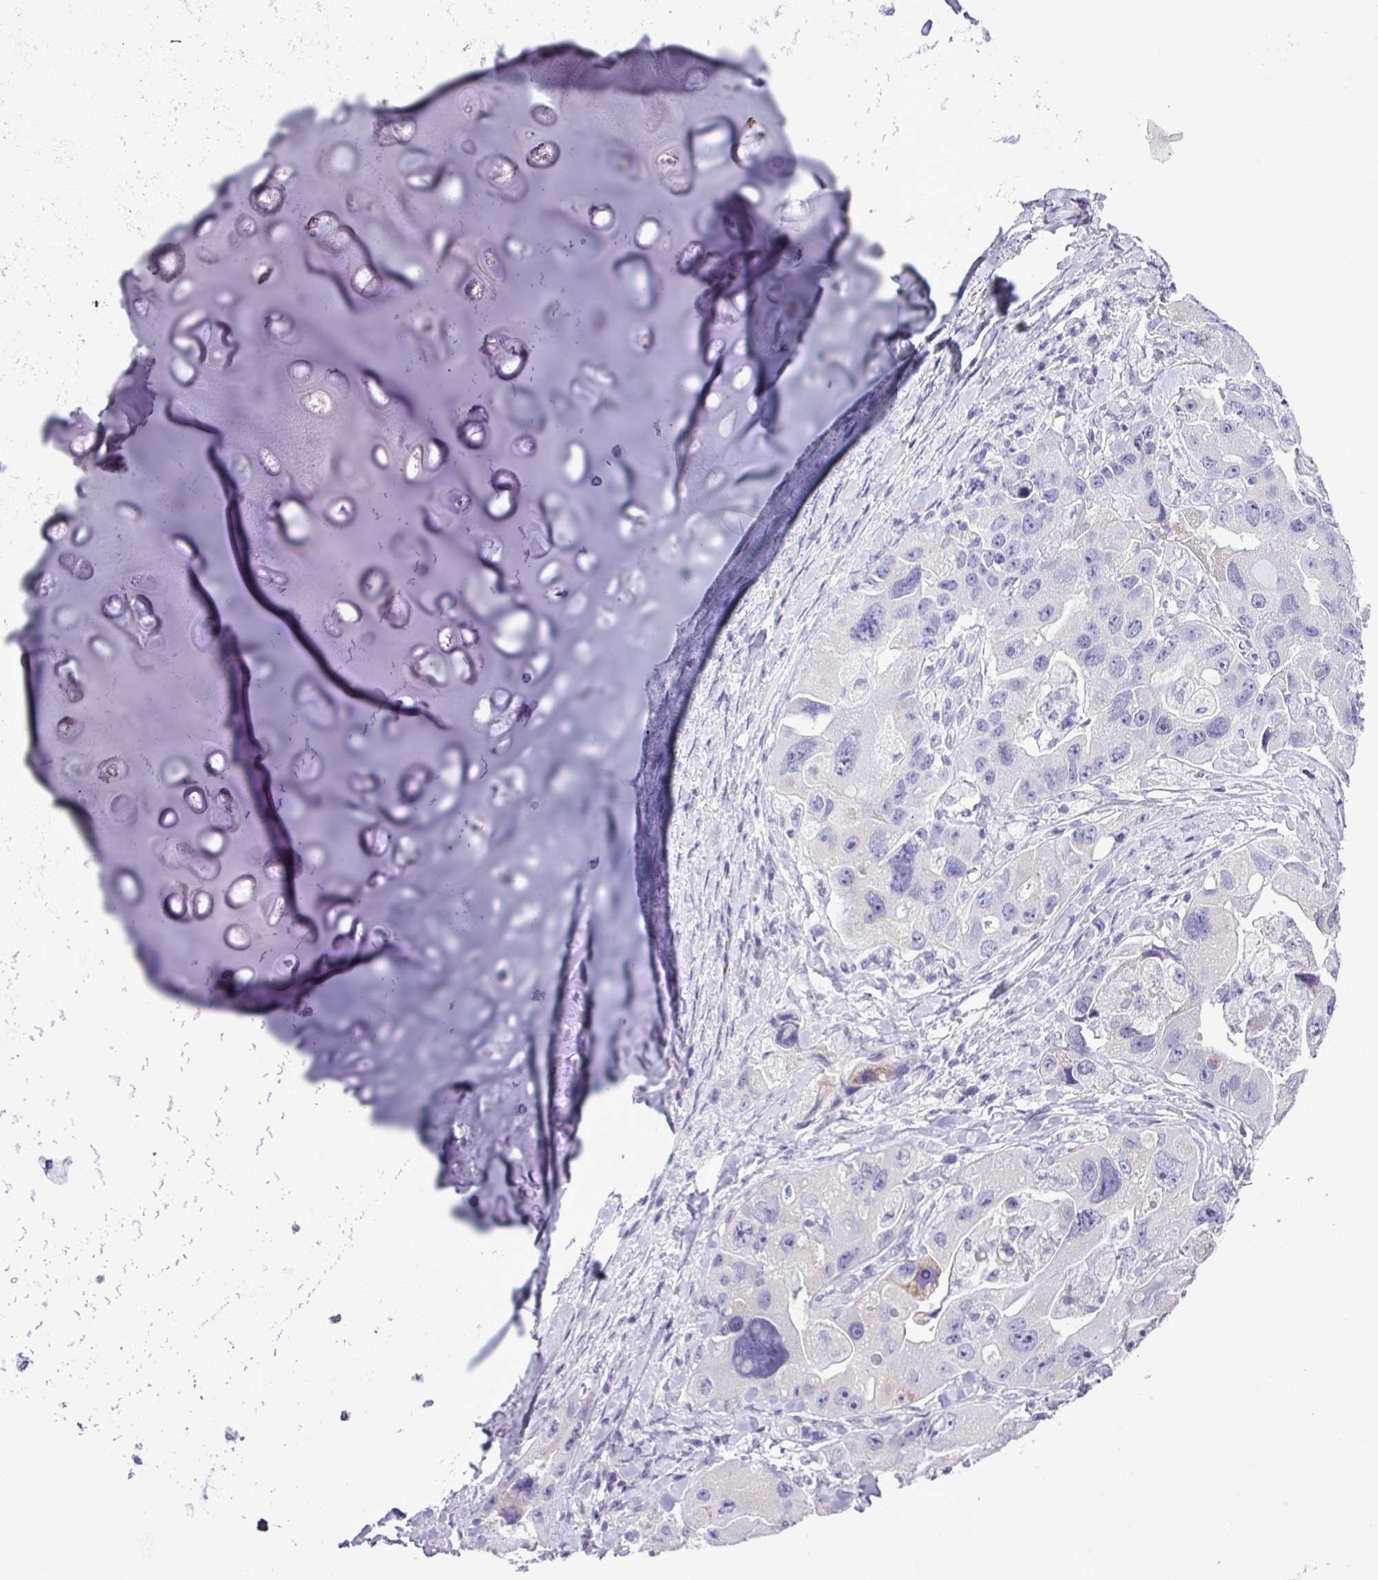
{"staining": {"intensity": "negative", "quantity": "none", "location": "none"}, "tissue": "lung cancer", "cell_type": "Tumor cells", "image_type": "cancer", "snomed": [{"axis": "morphology", "description": "Adenocarcinoma, NOS"}, {"axis": "topography", "description": "Lung"}], "caption": "Protein analysis of adenocarcinoma (lung) exhibits no significant staining in tumor cells.", "gene": "ZSCAN5A", "patient": {"sex": "female", "age": 54}}